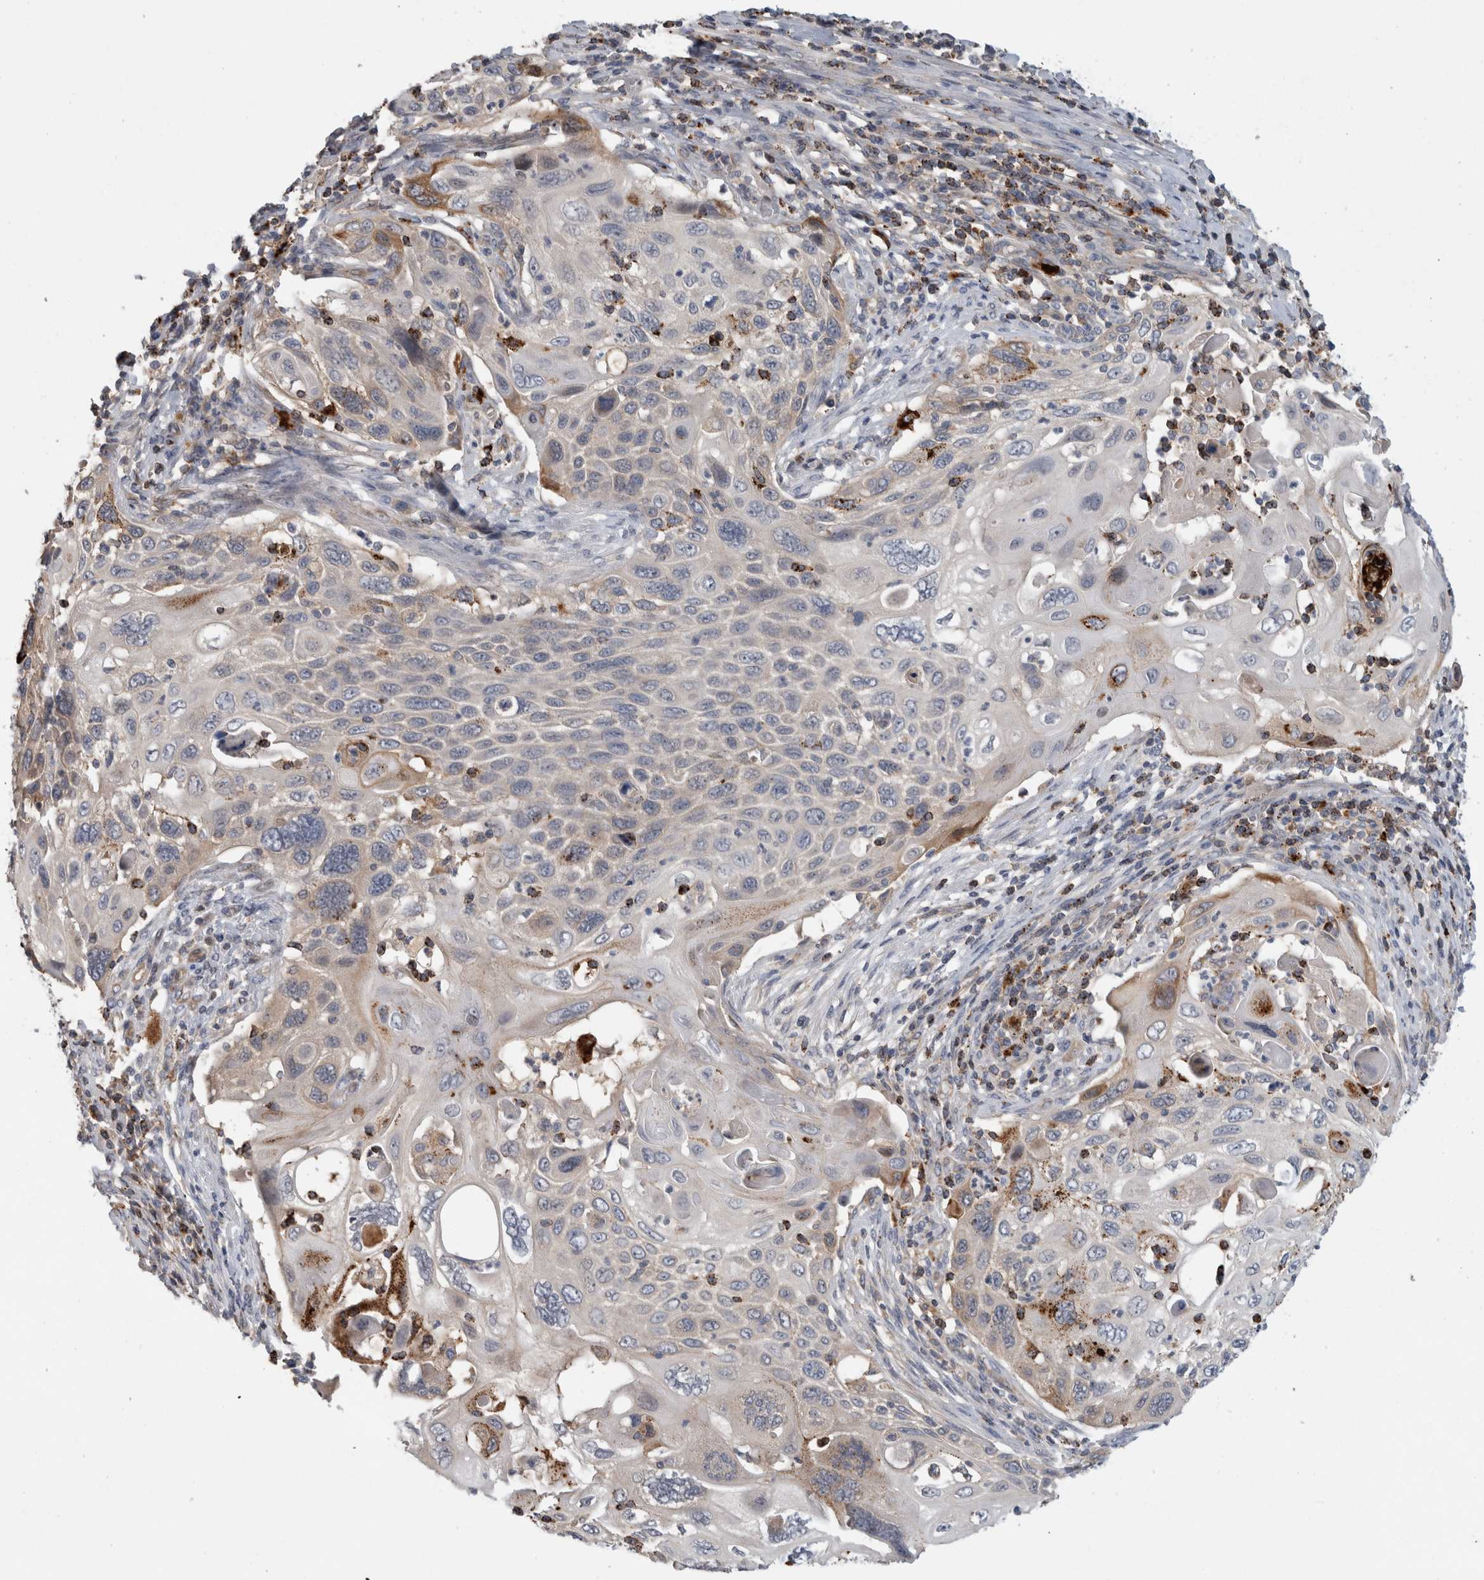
{"staining": {"intensity": "moderate", "quantity": "<25%", "location": "cytoplasmic/membranous"}, "tissue": "cervical cancer", "cell_type": "Tumor cells", "image_type": "cancer", "snomed": [{"axis": "morphology", "description": "Squamous cell carcinoma, NOS"}, {"axis": "topography", "description": "Cervix"}], "caption": "A histopathology image showing moderate cytoplasmic/membranous positivity in approximately <25% of tumor cells in cervical cancer (squamous cell carcinoma), as visualized by brown immunohistochemical staining.", "gene": "TARBP1", "patient": {"sex": "female", "age": 70}}